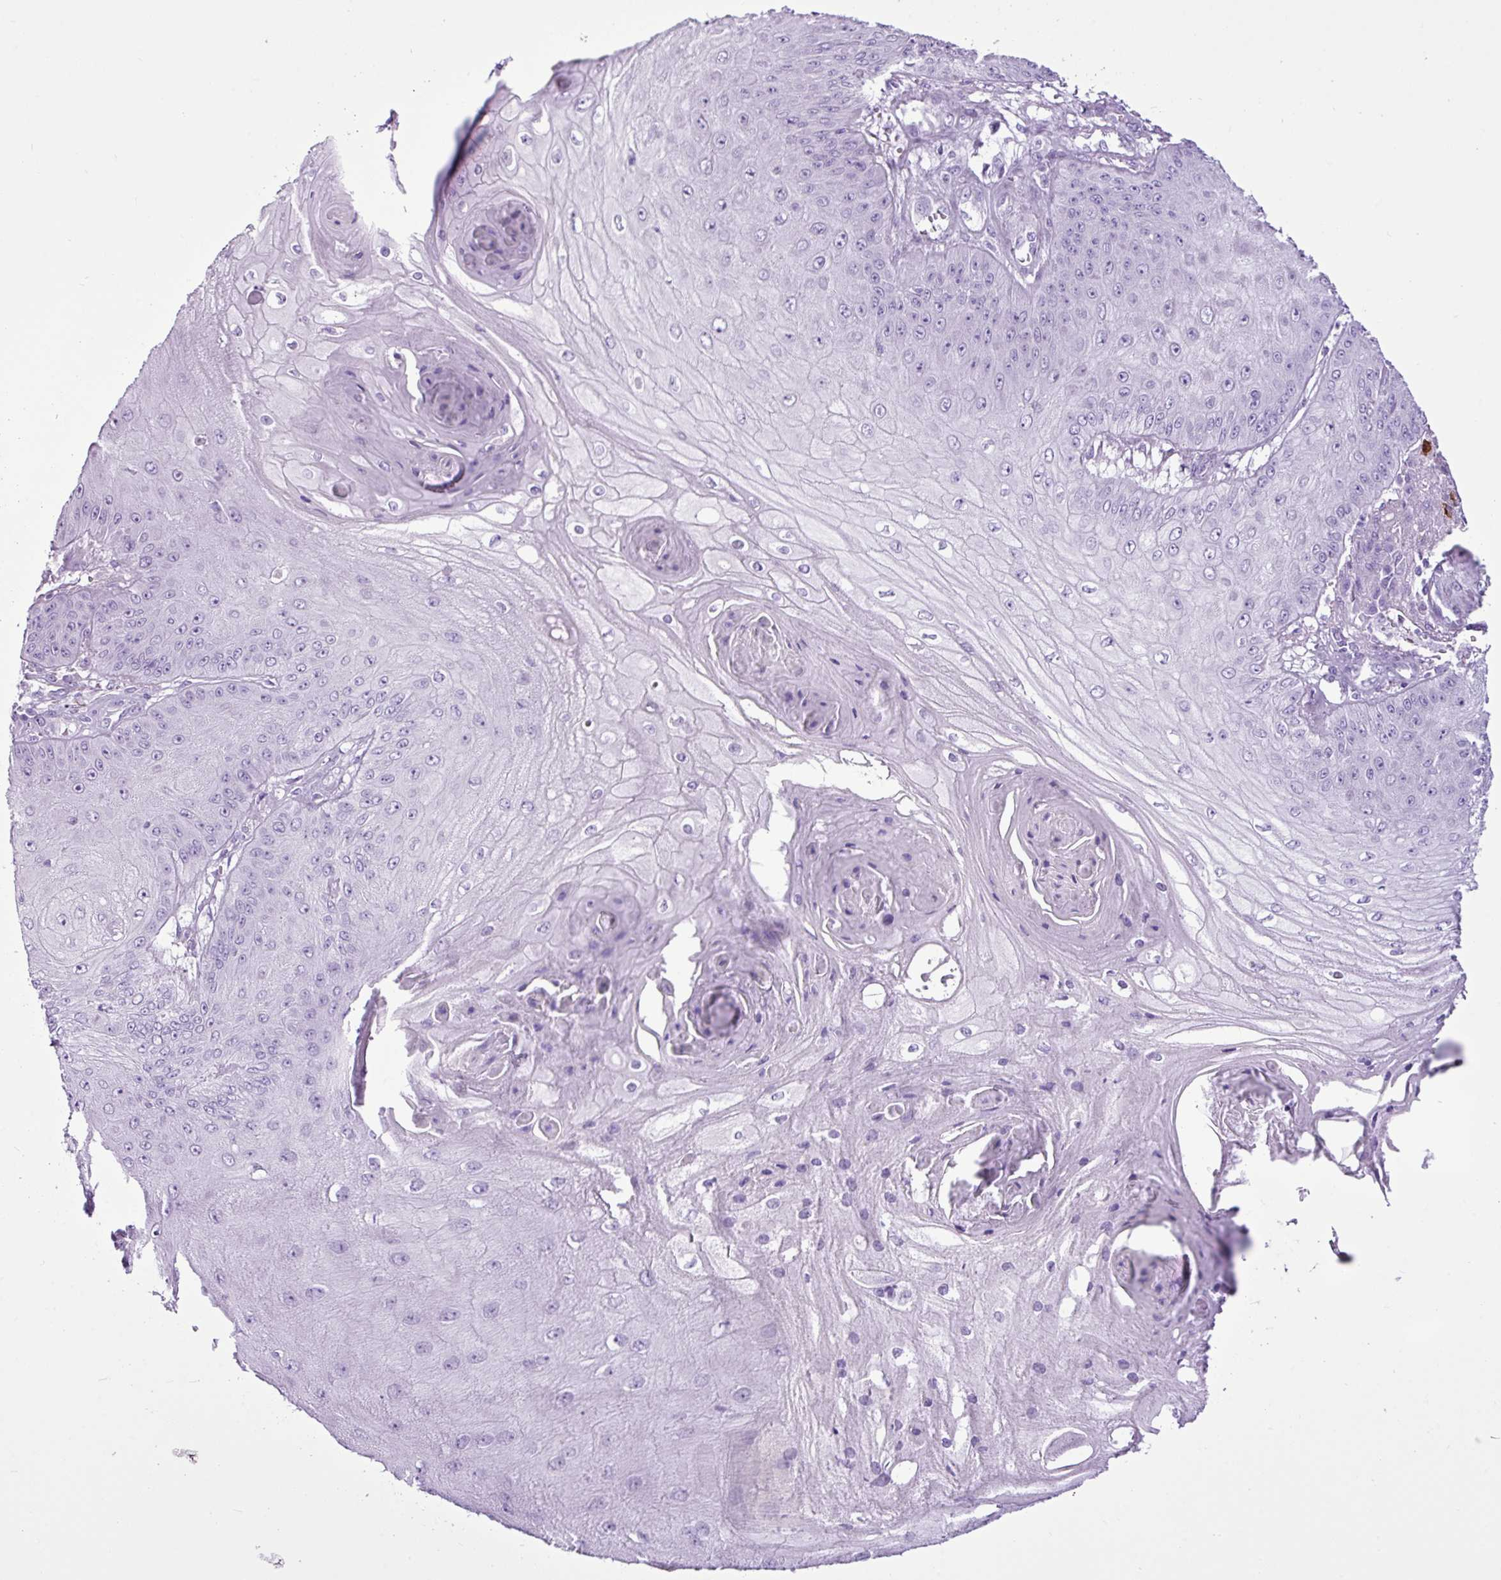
{"staining": {"intensity": "negative", "quantity": "none", "location": "none"}, "tissue": "skin cancer", "cell_type": "Tumor cells", "image_type": "cancer", "snomed": [{"axis": "morphology", "description": "Squamous cell carcinoma, NOS"}, {"axis": "topography", "description": "Skin"}], "caption": "Skin cancer stained for a protein using IHC displays no expression tumor cells.", "gene": "LILRB4", "patient": {"sex": "male", "age": 70}}